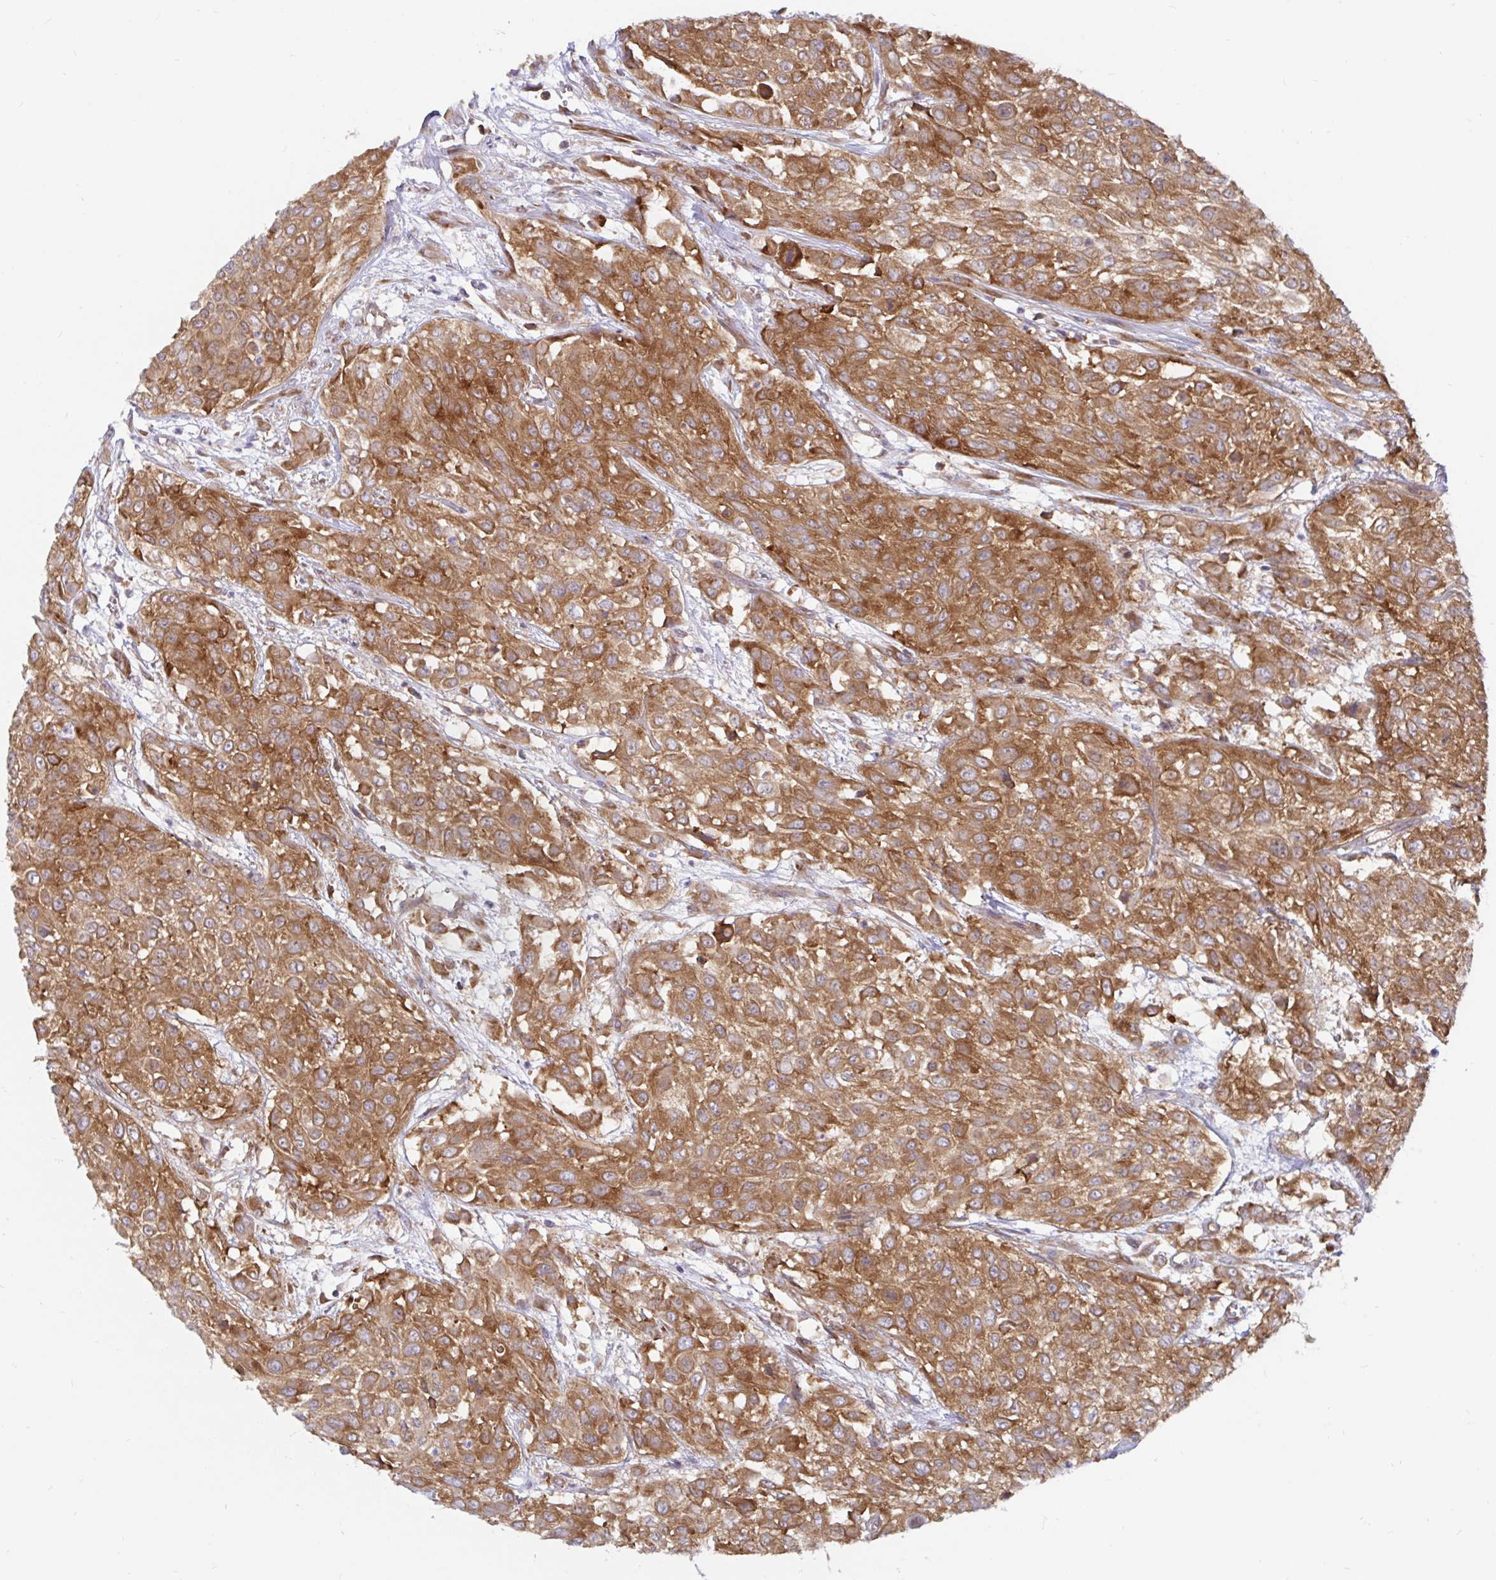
{"staining": {"intensity": "moderate", "quantity": ">75%", "location": "cytoplasmic/membranous"}, "tissue": "urothelial cancer", "cell_type": "Tumor cells", "image_type": "cancer", "snomed": [{"axis": "morphology", "description": "Urothelial carcinoma, High grade"}, {"axis": "topography", "description": "Urinary bladder"}], "caption": "There is medium levels of moderate cytoplasmic/membranous expression in tumor cells of urothelial carcinoma (high-grade), as demonstrated by immunohistochemical staining (brown color).", "gene": "LARP1", "patient": {"sex": "male", "age": 57}}